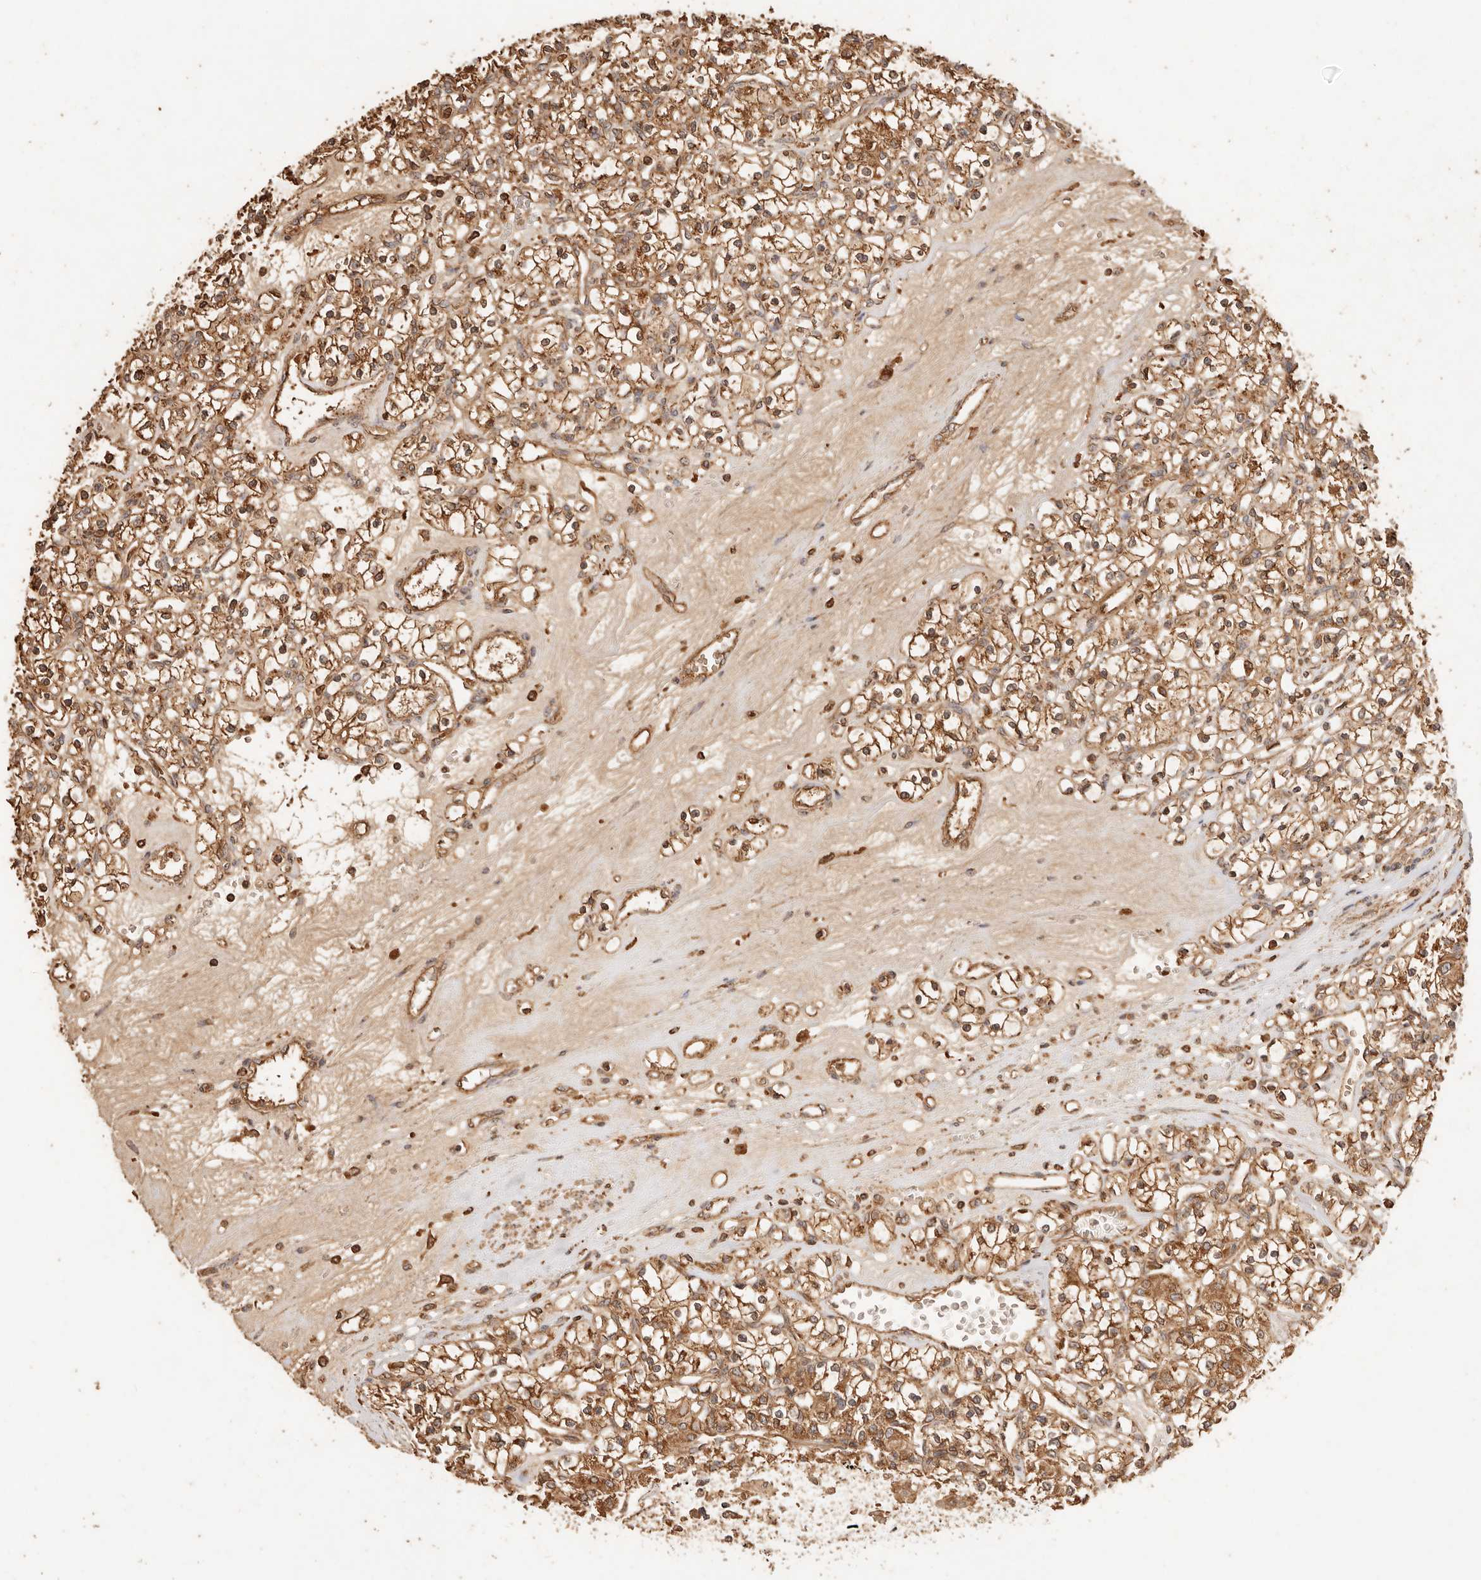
{"staining": {"intensity": "moderate", "quantity": ">75%", "location": "cytoplasmic/membranous"}, "tissue": "renal cancer", "cell_type": "Tumor cells", "image_type": "cancer", "snomed": [{"axis": "morphology", "description": "Adenocarcinoma, NOS"}, {"axis": "topography", "description": "Kidney"}], "caption": "Renal adenocarcinoma stained for a protein shows moderate cytoplasmic/membranous positivity in tumor cells. The staining was performed using DAB, with brown indicating positive protein expression. Nuclei are stained blue with hematoxylin.", "gene": "FAM180B", "patient": {"sex": "female", "age": 59}}